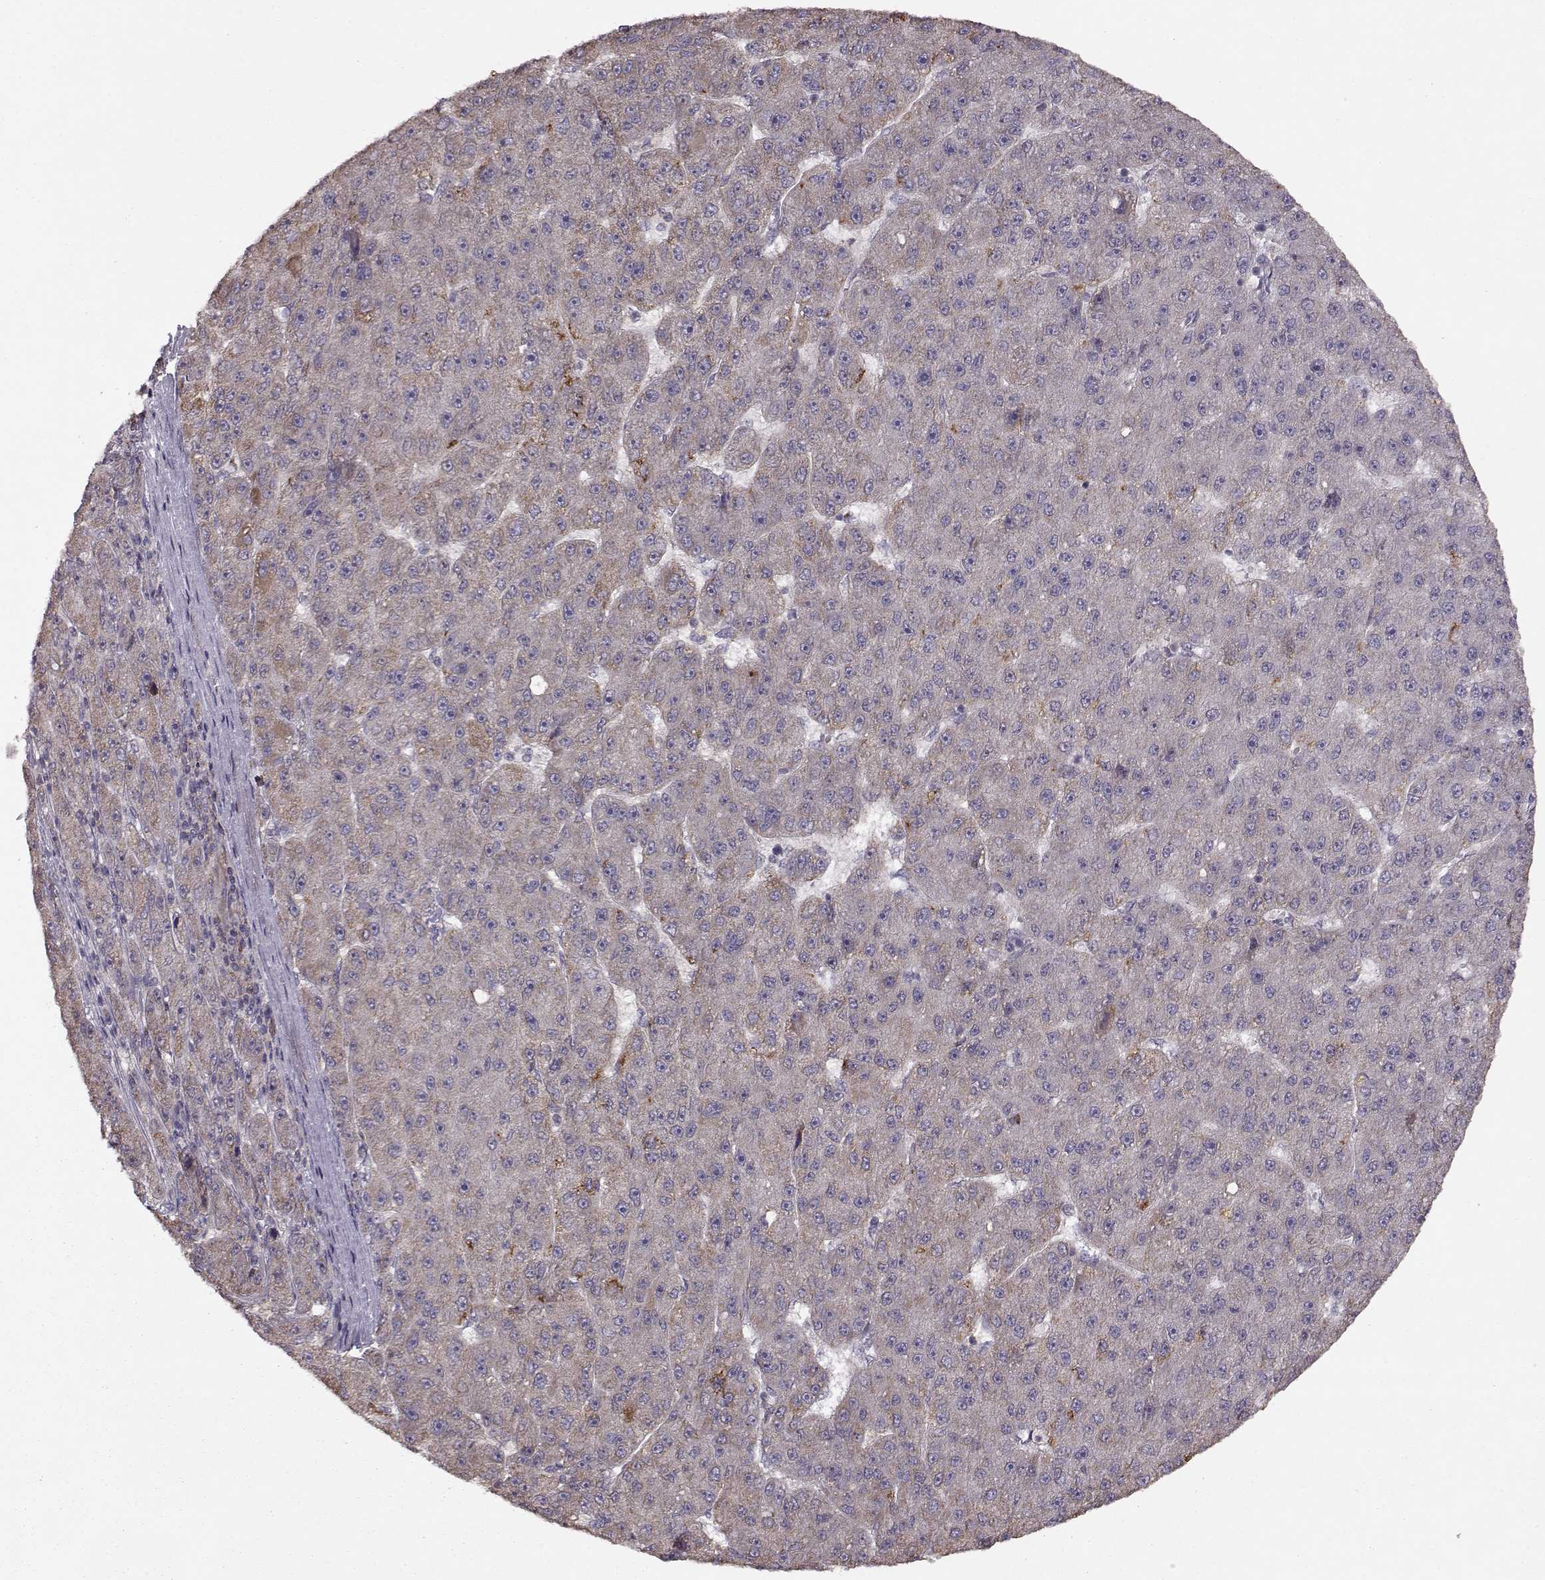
{"staining": {"intensity": "moderate", "quantity": "<25%", "location": "cytoplasmic/membranous"}, "tissue": "liver cancer", "cell_type": "Tumor cells", "image_type": "cancer", "snomed": [{"axis": "morphology", "description": "Carcinoma, Hepatocellular, NOS"}, {"axis": "topography", "description": "Liver"}], "caption": "A brown stain labels moderate cytoplasmic/membranous positivity of a protein in hepatocellular carcinoma (liver) tumor cells. (Stains: DAB in brown, nuclei in blue, Microscopy: brightfield microscopy at high magnification).", "gene": "CMTM3", "patient": {"sex": "male", "age": 67}}